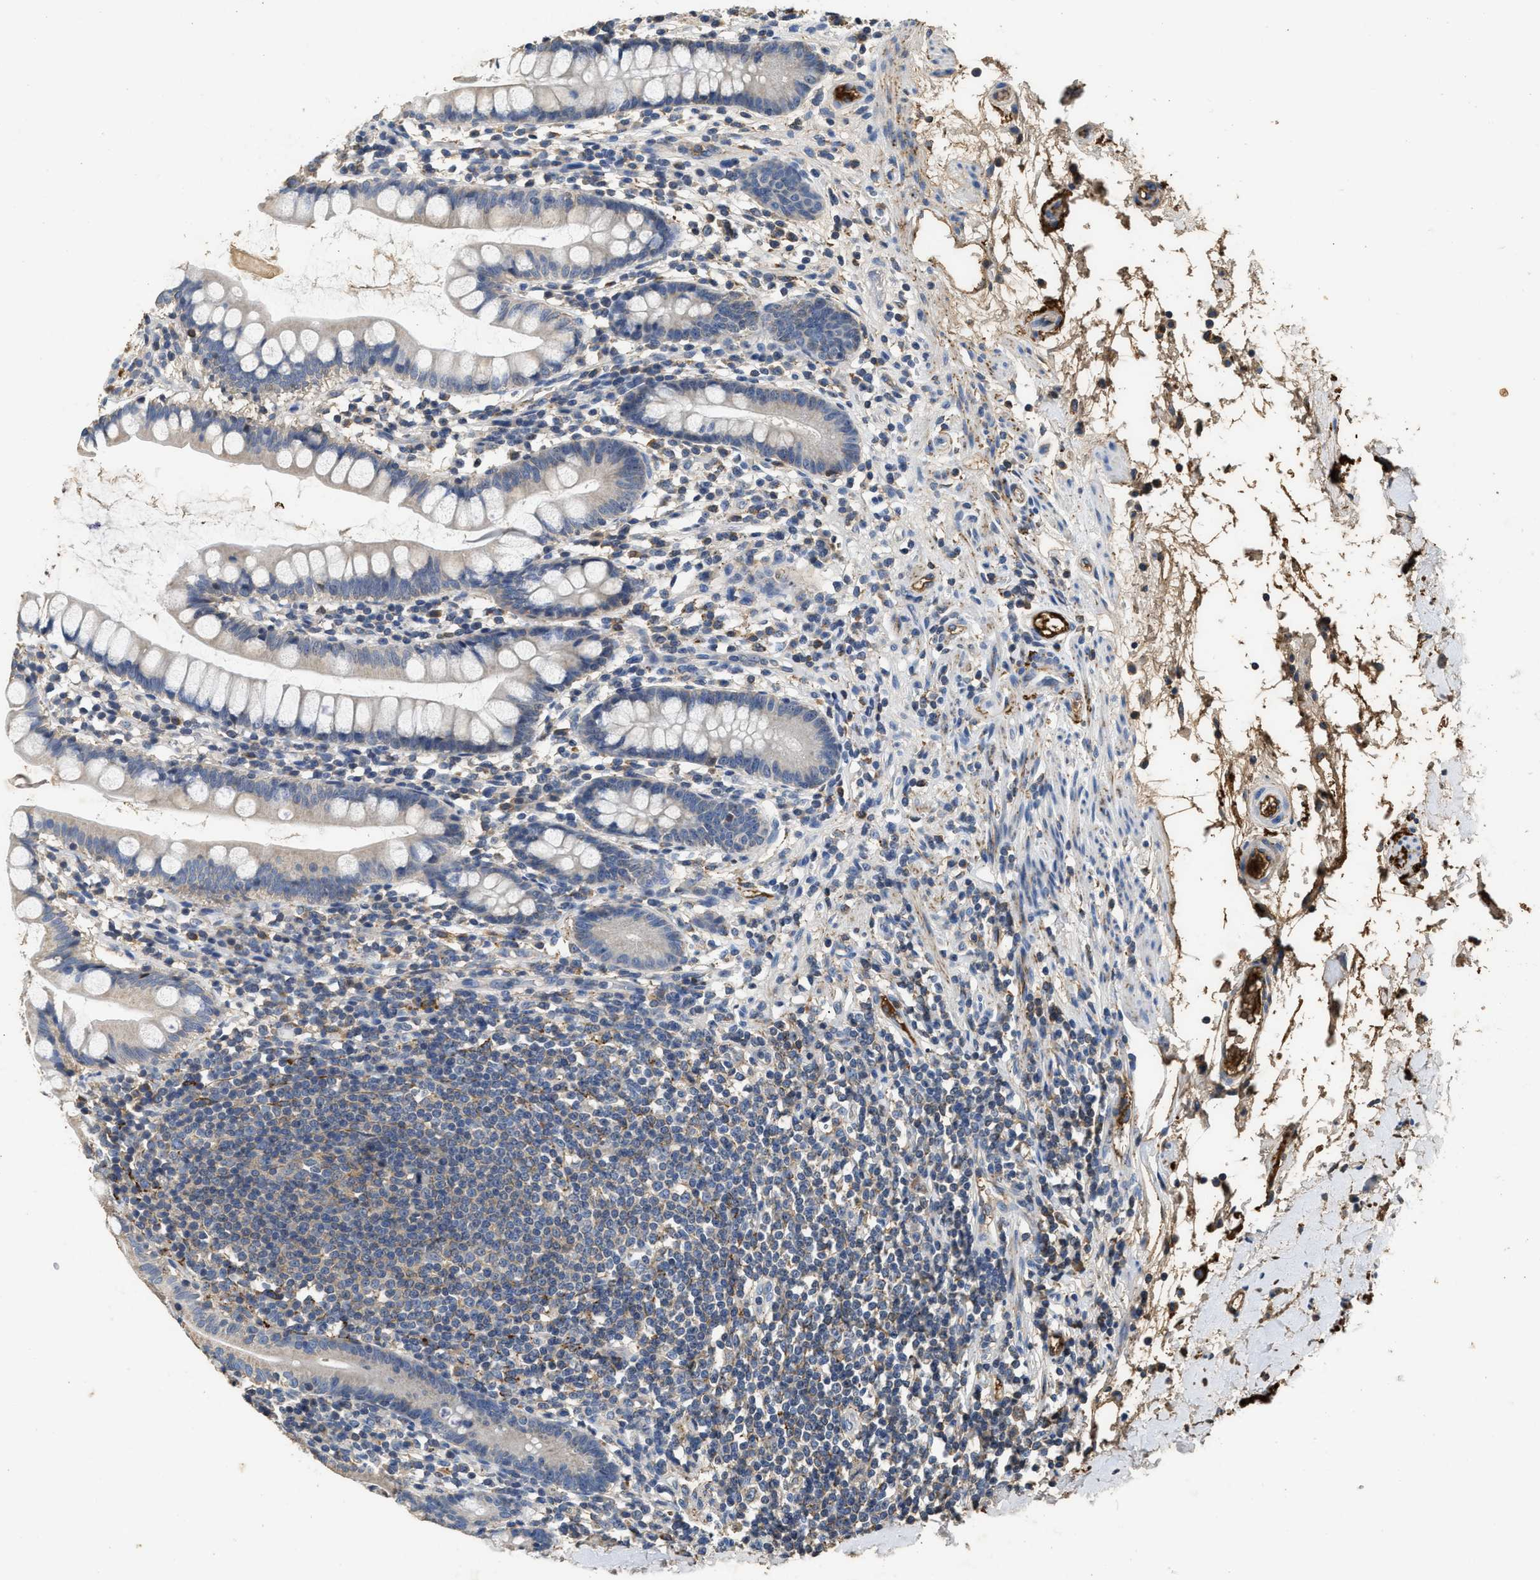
{"staining": {"intensity": "weak", "quantity": "<25%", "location": "cytoplasmic/membranous"}, "tissue": "small intestine", "cell_type": "Glandular cells", "image_type": "normal", "snomed": [{"axis": "morphology", "description": "Normal tissue, NOS"}, {"axis": "topography", "description": "Small intestine"}], "caption": "Glandular cells show no significant positivity in unremarkable small intestine.", "gene": "C3", "patient": {"sex": "female", "age": 84}}